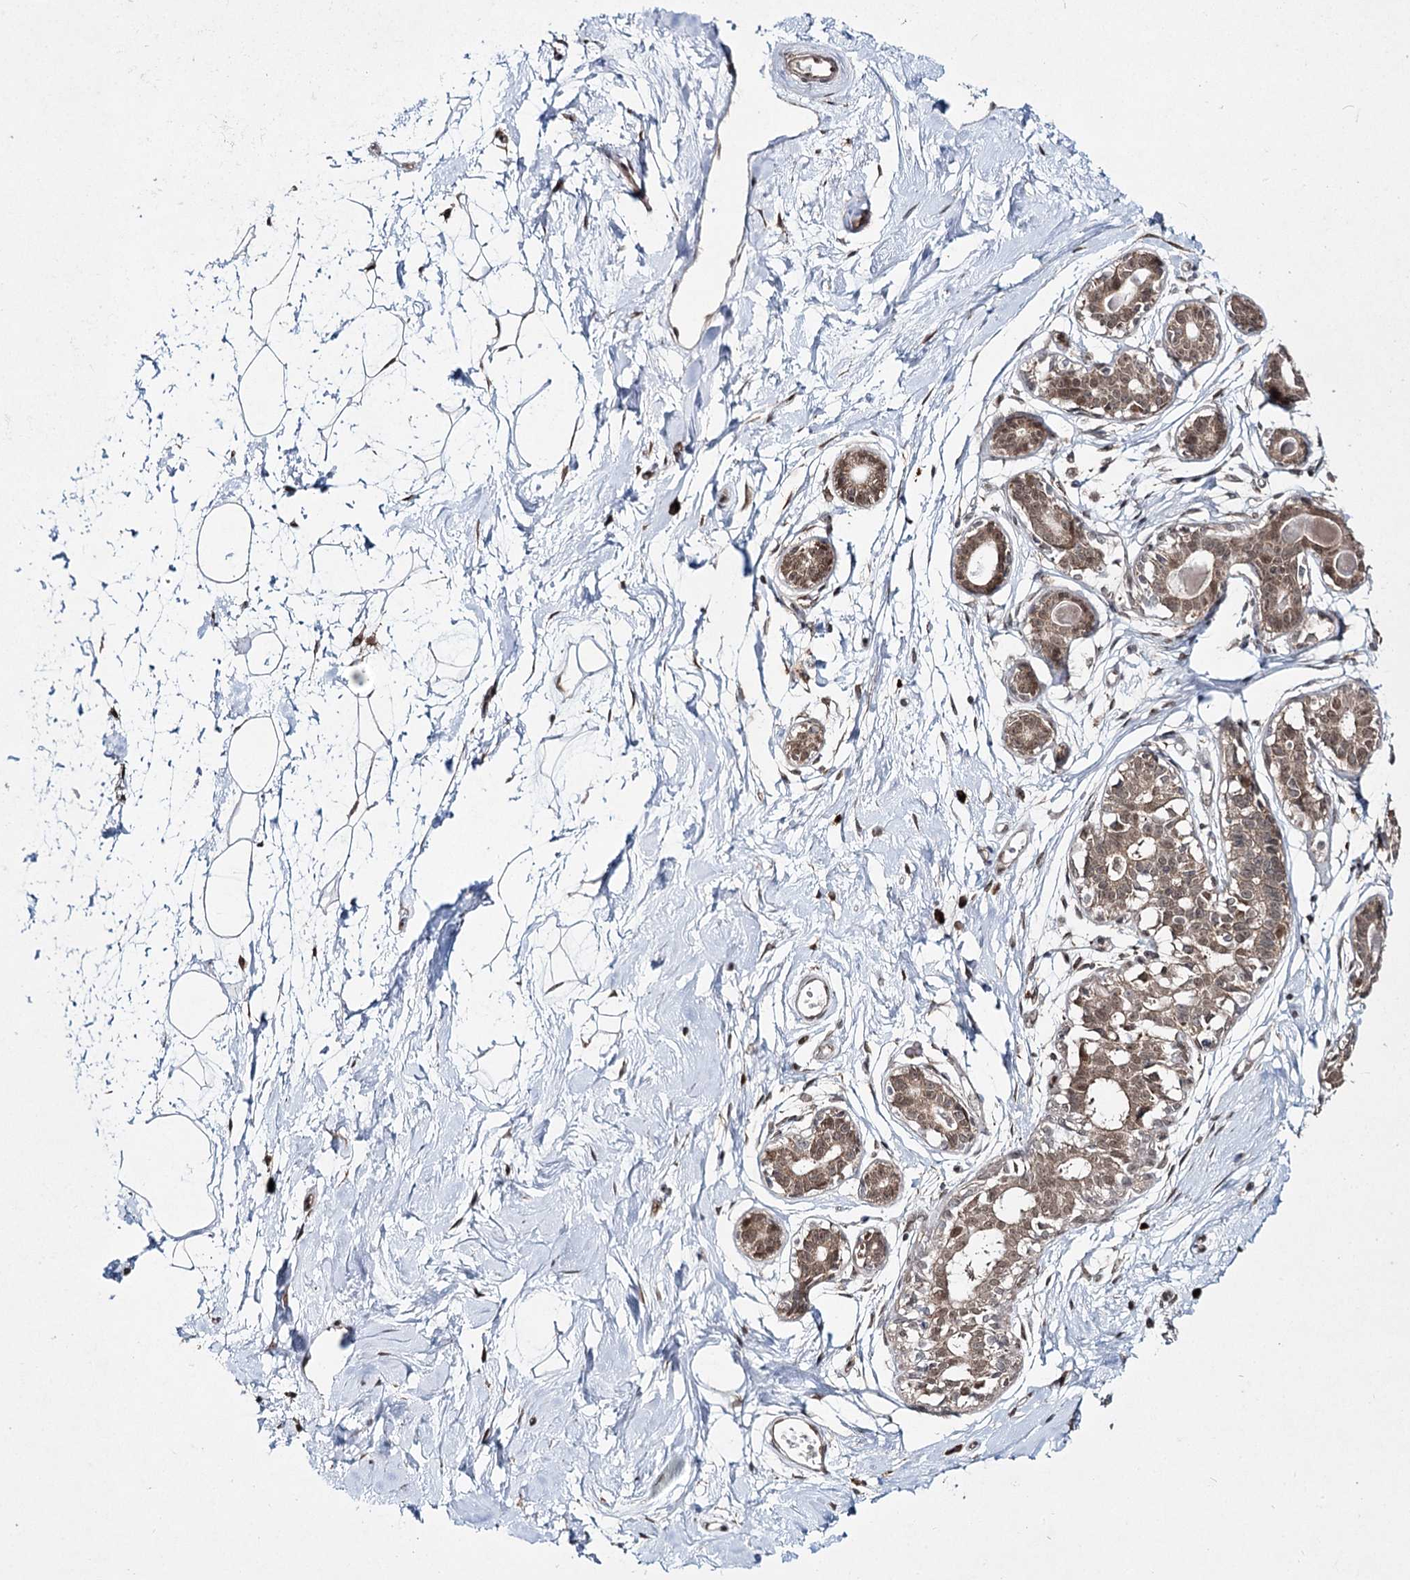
{"staining": {"intensity": "moderate", "quantity": ">75%", "location": "nuclear"}, "tissue": "breast", "cell_type": "Adipocytes", "image_type": "normal", "snomed": [{"axis": "morphology", "description": "Normal tissue, NOS"}, {"axis": "topography", "description": "Breast"}], "caption": "Immunohistochemical staining of benign human breast exhibits moderate nuclear protein staining in about >75% of adipocytes.", "gene": "TRNT1", "patient": {"sex": "female", "age": 45}}